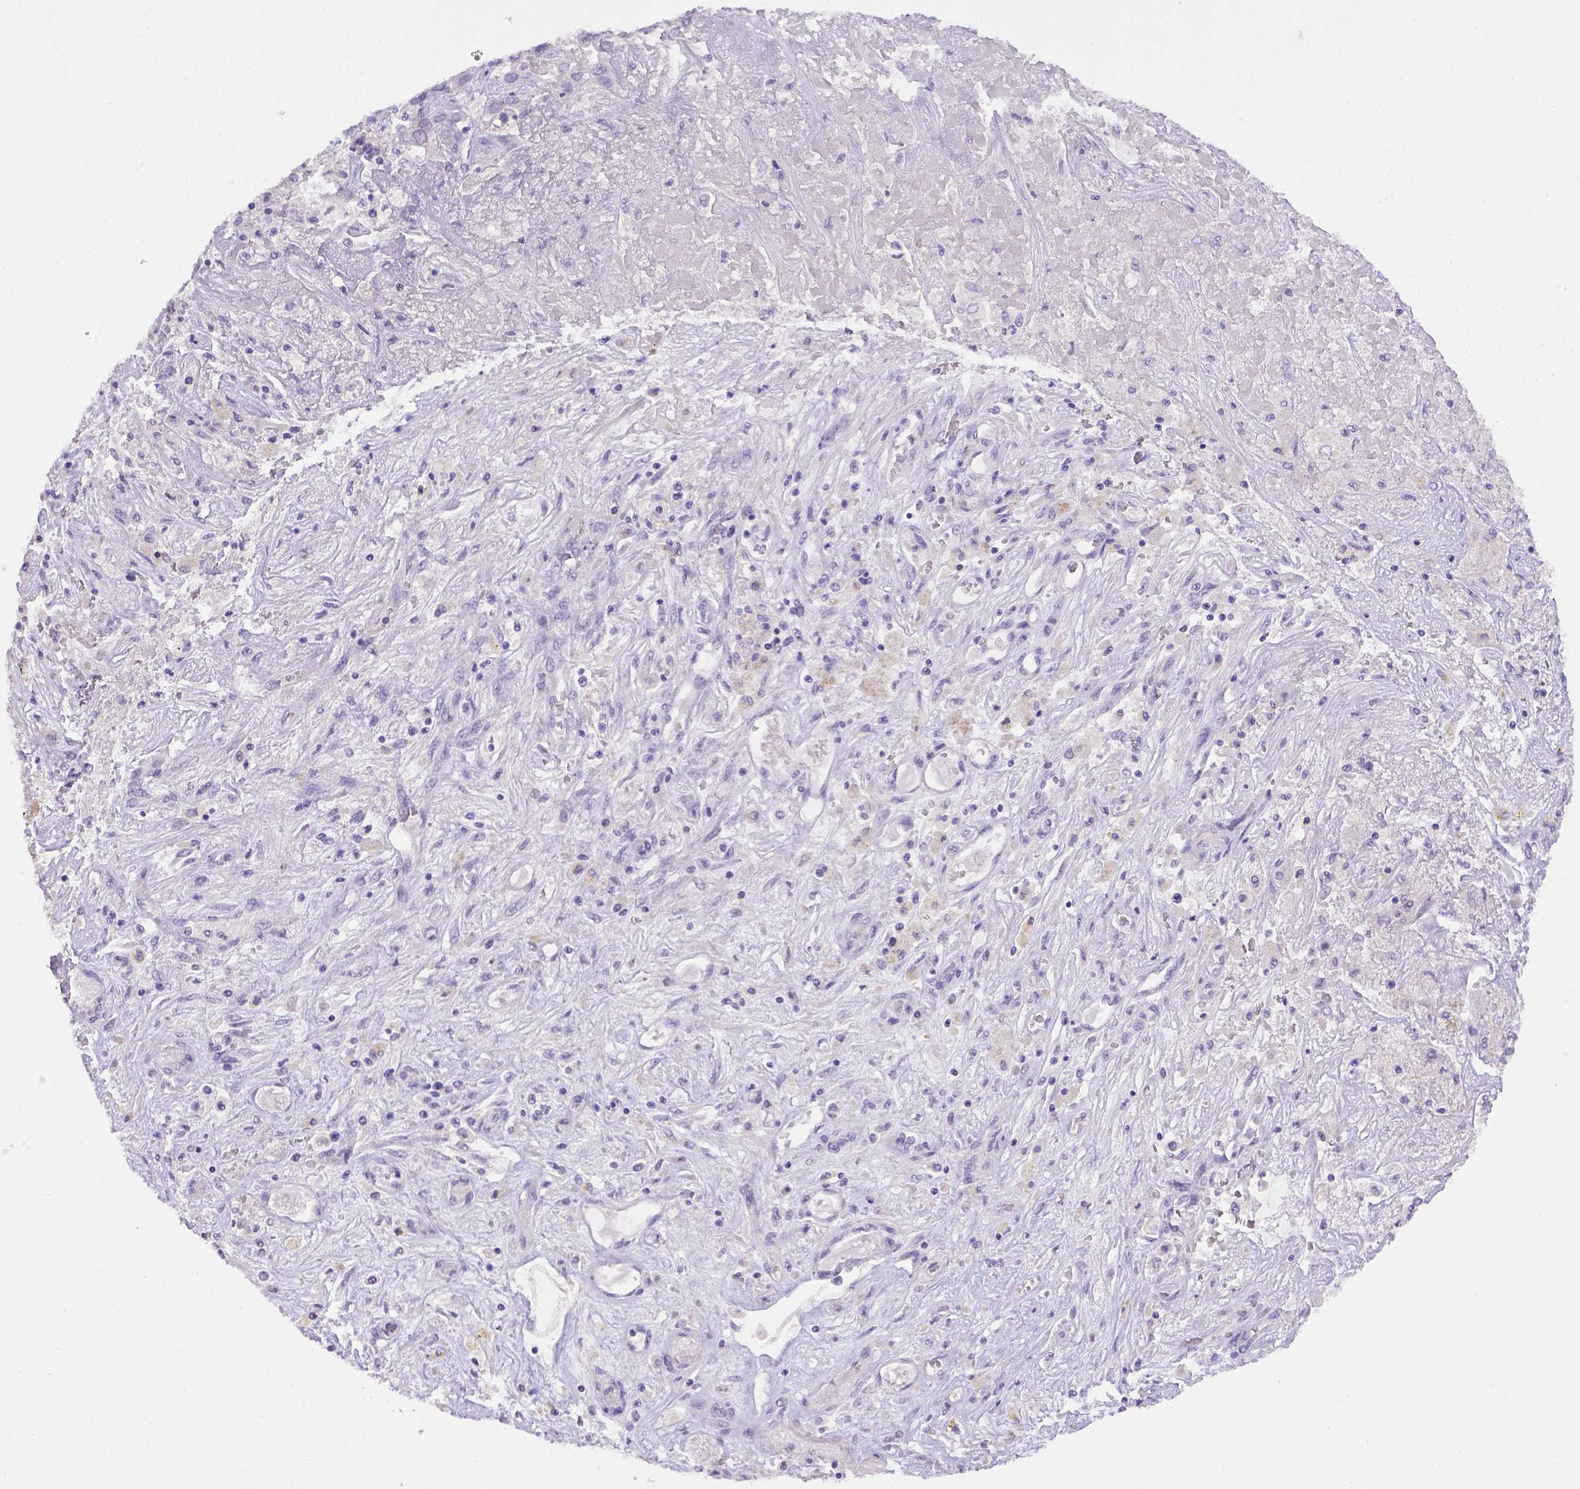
{"staining": {"intensity": "negative", "quantity": "none", "location": "none"}, "tissue": "liver cancer", "cell_type": "Tumor cells", "image_type": "cancer", "snomed": [{"axis": "morphology", "description": "Cholangiocarcinoma"}, {"axis": "topography", "description": "Liver"}], "caption": "Tumor cells are negative for protein expression in human liver cancer.", "gene": "B3GAT1", "patient": {"sex": "female", "age": 52}}